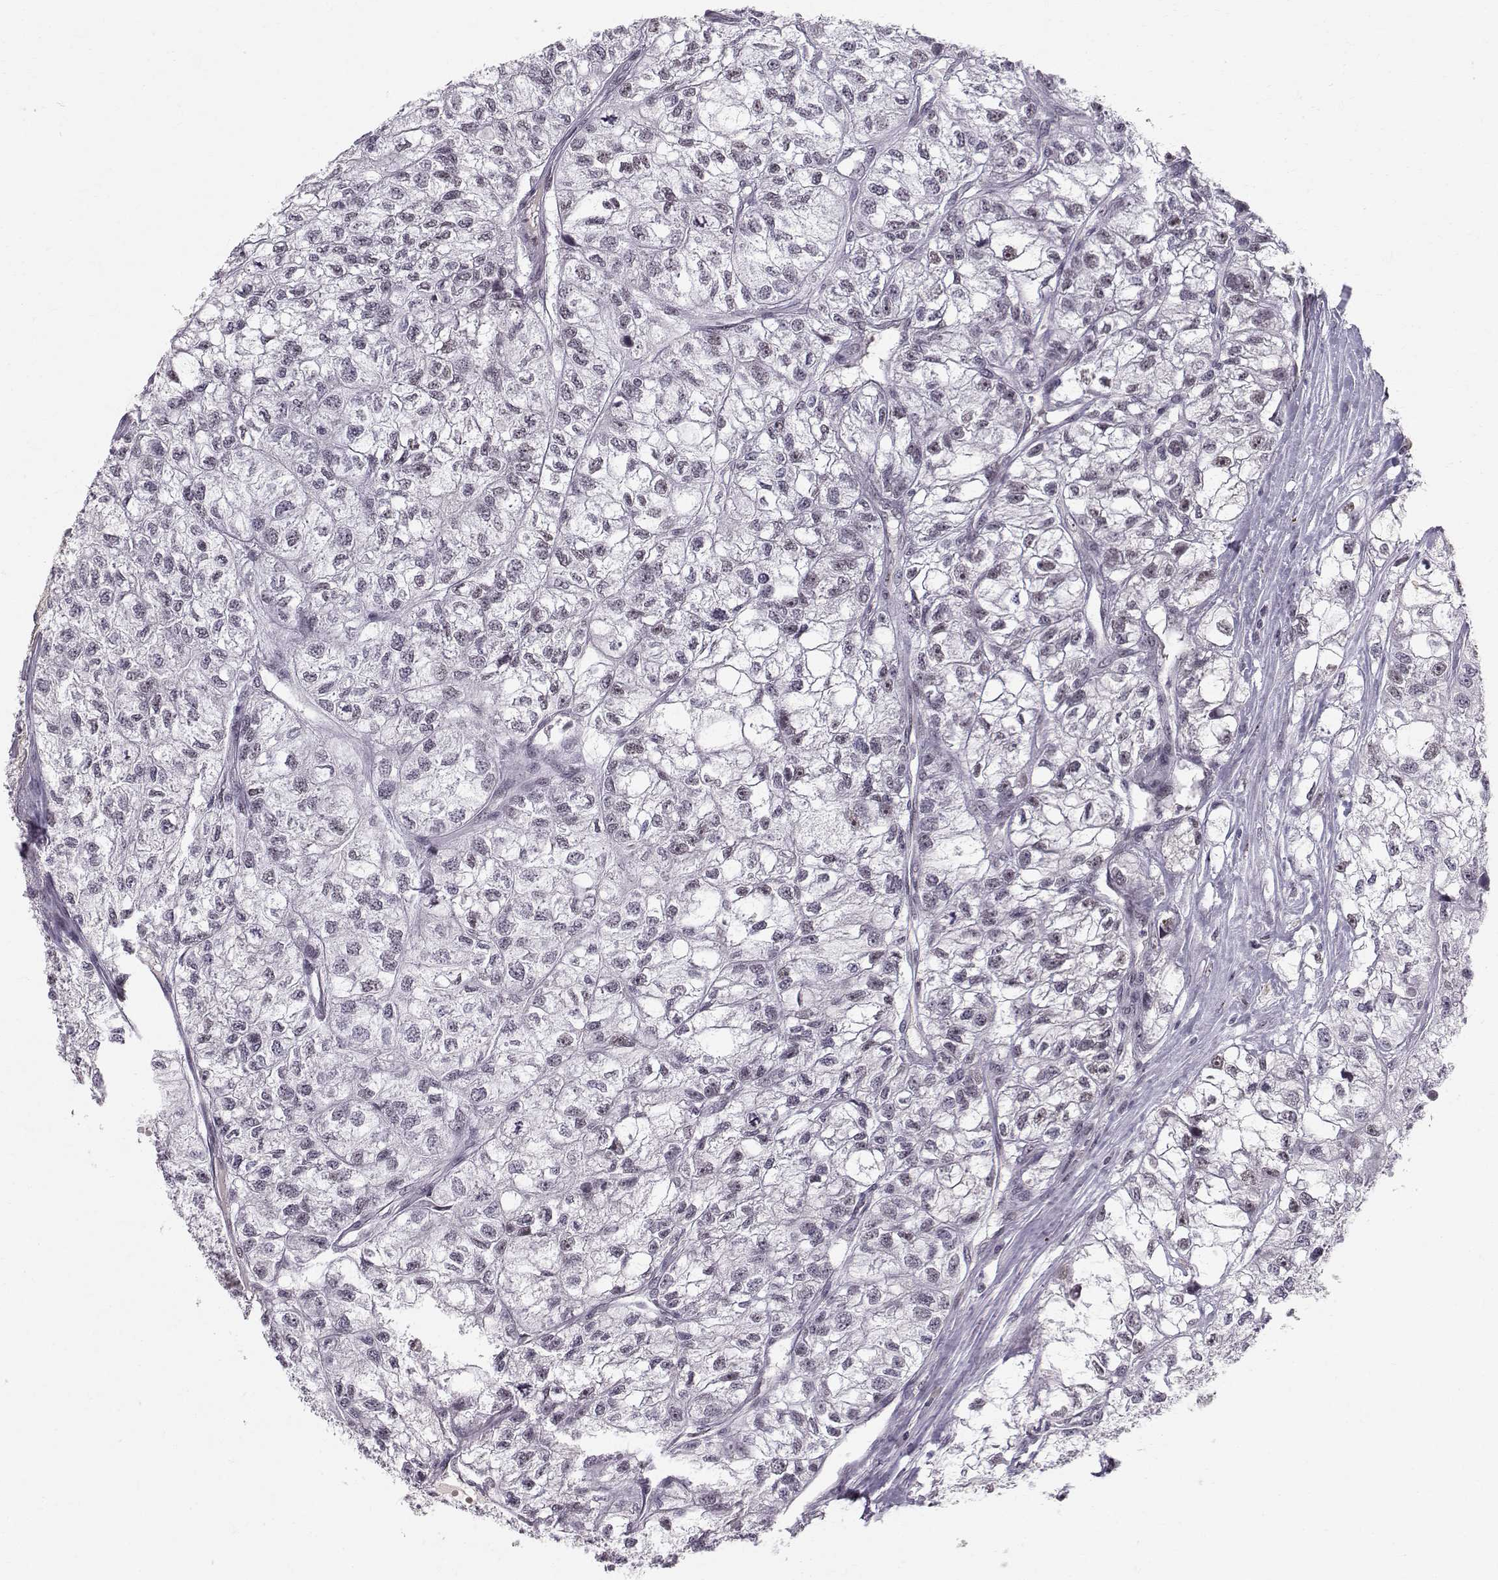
{"staining": {"intensity": "negative", "quantity": "none", "location": "none"}, "tissue": "renal cancer", "cell_type": "Tumor cells", "image_type": "cancer", "snomed": [{"axis": "morphology", "description": "Adenocarcinoma, NOS"}, {"axis": "topography", "description": "Kidney"}], "caption": "Tumor cells are negative for protein expression in human adenocarcinoma (renal).", "gene": "RPP38", "patient": {"sex": "male", "age": 56}}